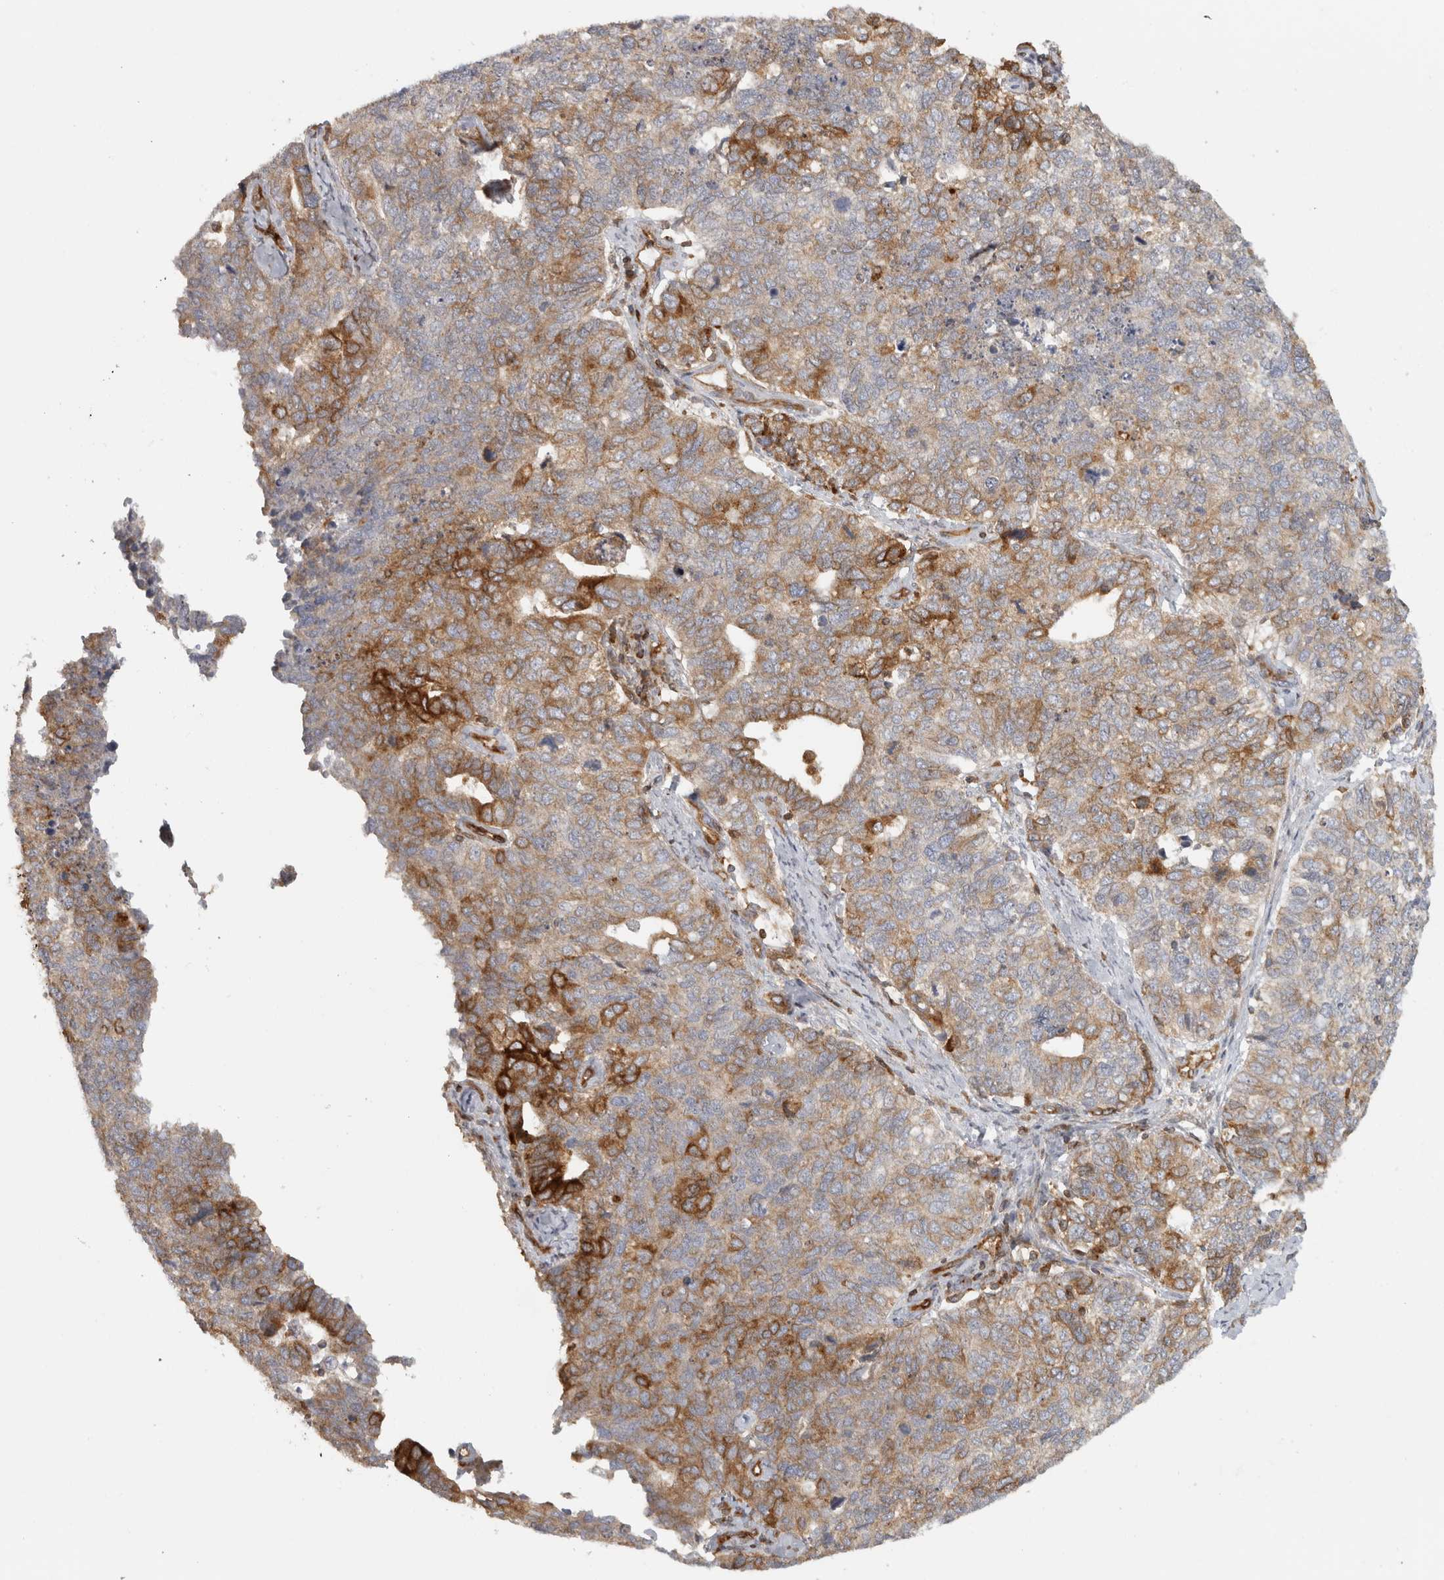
{"staining": {"intensity": "moderate", "quantity": "25%-75%", "location": "cytoplasmic/membranous"}, "tissue": "cervical cancer", "cell_type": "Tumor cells", "image_type": "cancer", "snomed": [{"axis": "morphology", "description": "Squamous cell carcinoma, NOS"}, {"axis": "topography", "description": "Cervix"}], "caption": "Immunohistochemical staining of human cervical squamous cell carcinoma displays moderate cytoplasmic/membranous protein staining in about 25%-75% of tumor cells.", "gene": "HLA-E", "patient": {"sex": "female", "age": 63}}